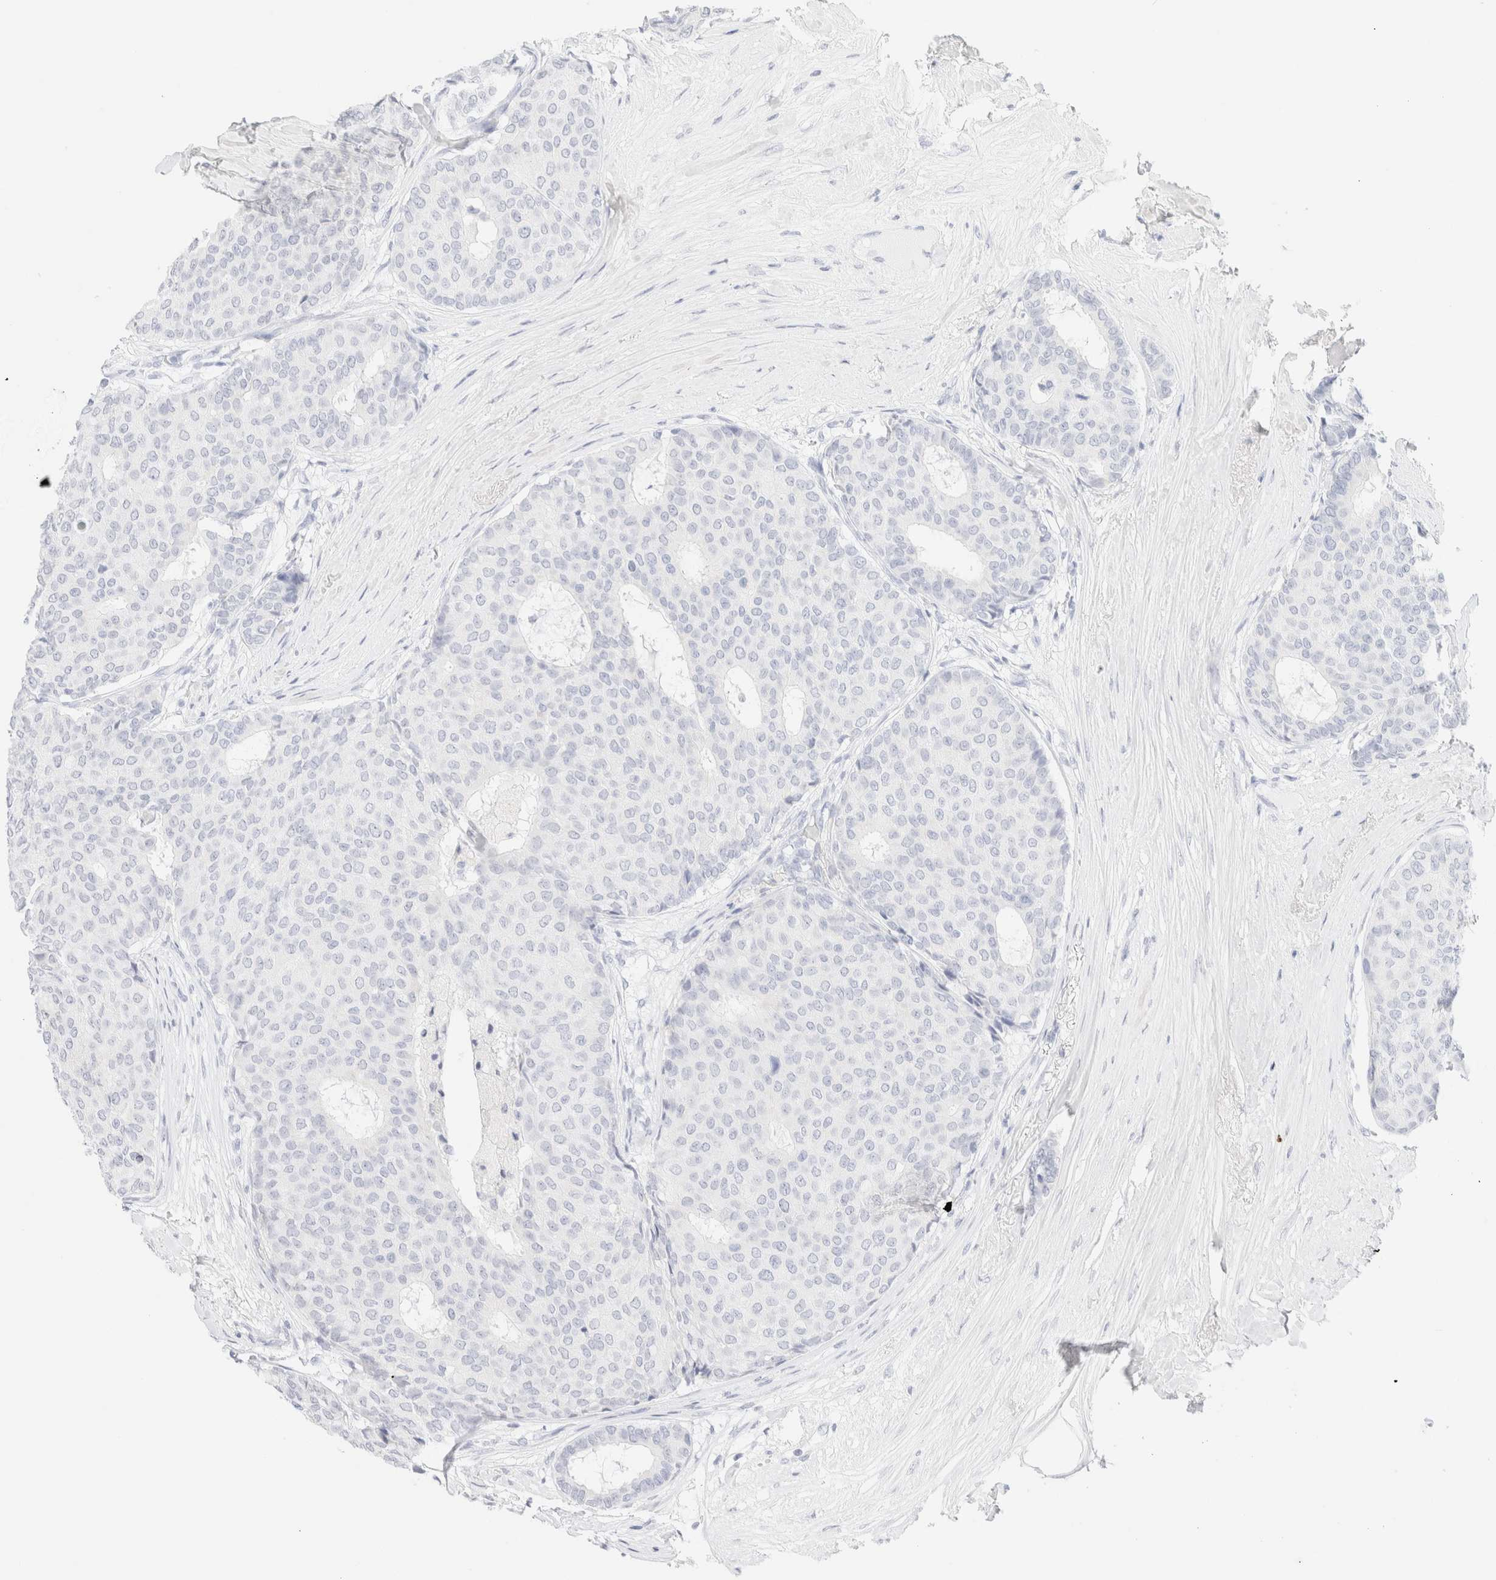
{"staining": {"intensity": "negative", "quantity": "none", "location": "none"}, "tissue": "breast cancer", "cell_type": "Tumor cells", "image_type": "cancer", "snomed": [{"axis": "morphology", "description": "Duct carcinoma"}, {"axis": "topography", "description": "Breast"}], "caption": "This is a micrograph of IHC staining of breast infiltrating ductal carcinoma, which shows no positivity in tumor cells. (Stains: DAB immunohistochemistry with hematoxylin counter stain, Microscopy: brightfield microscopy at high magnification).", "gene": "KRT15", "patient": {"sex": "female", "age": 75}}